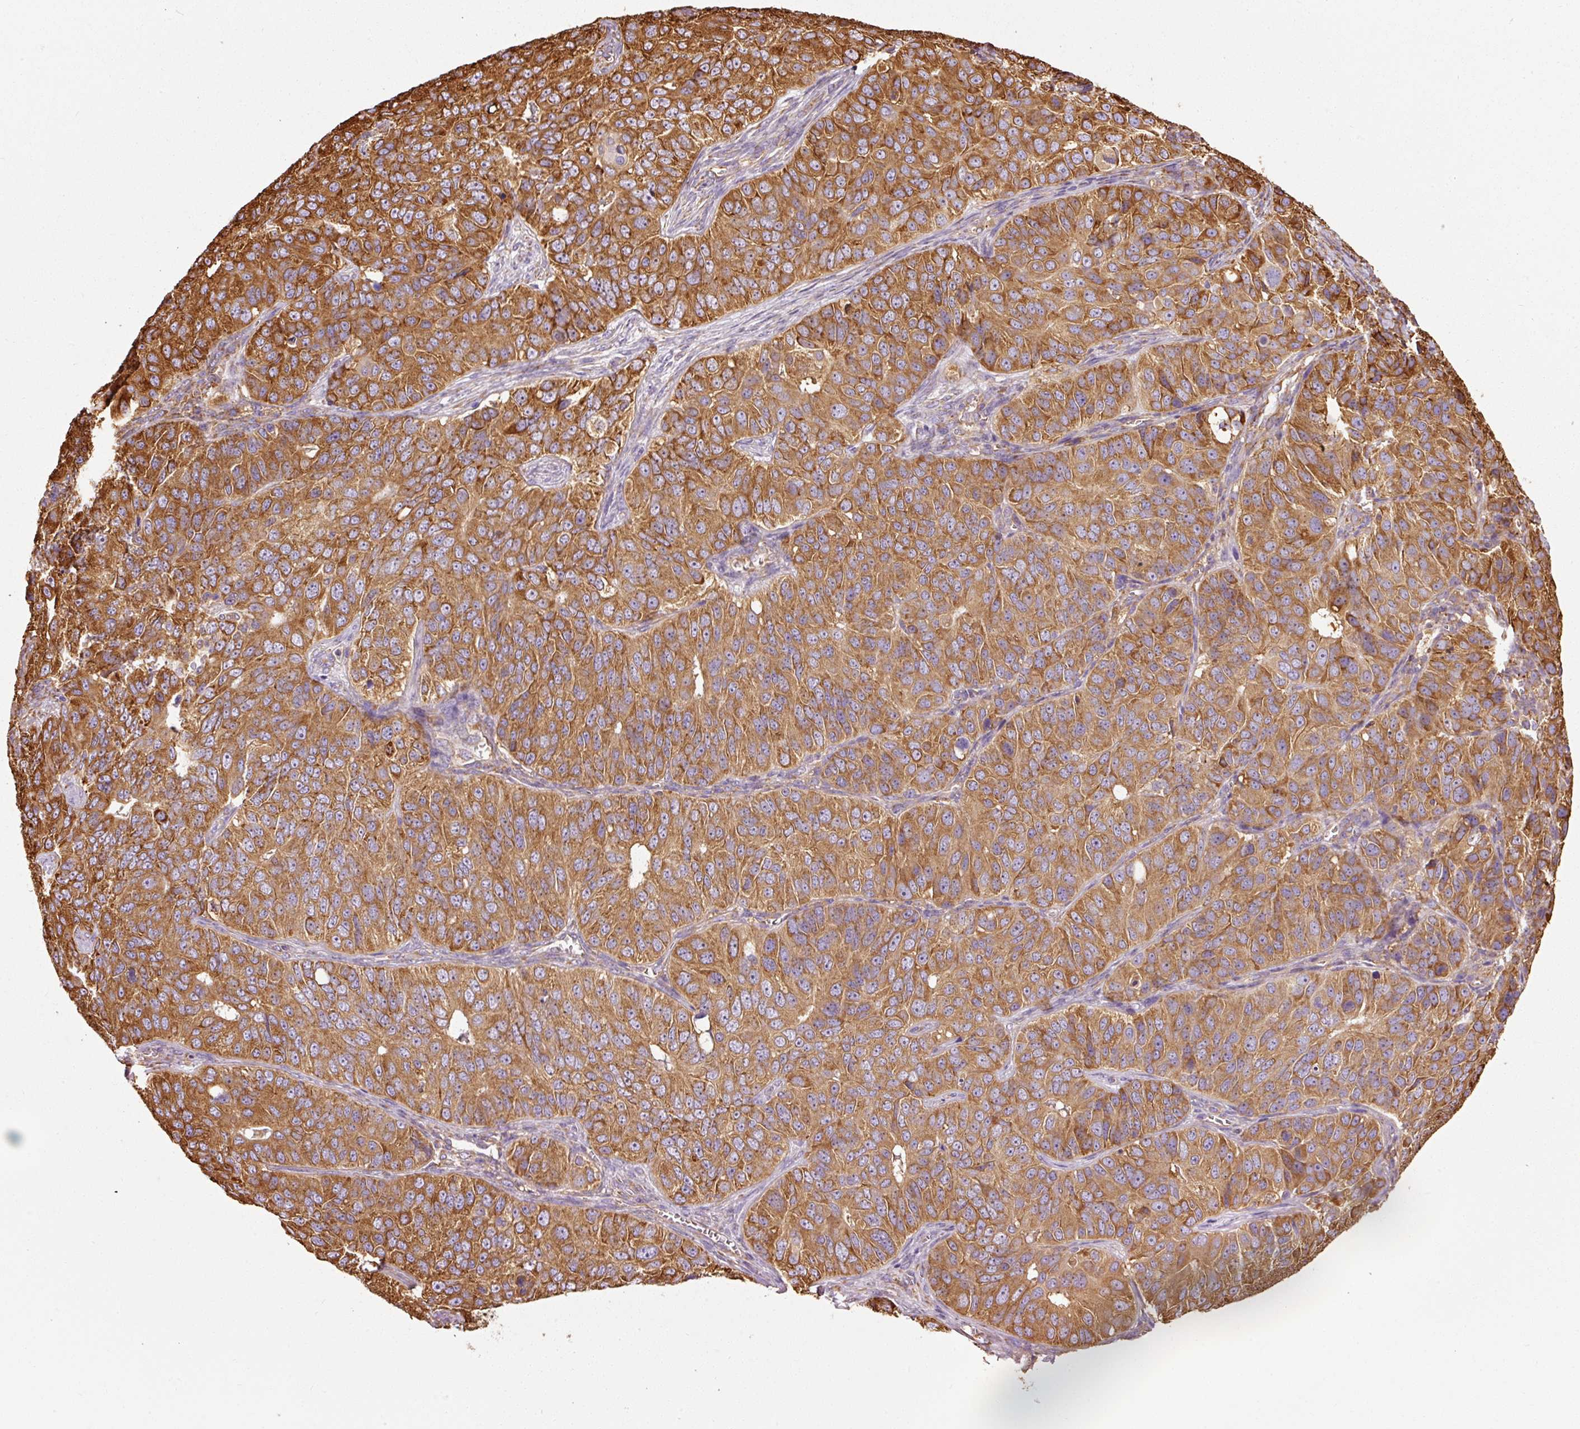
{"staining": {"intensity": "moderate", "quantity": ">75%", "location": "cytoplasmic/membranous"}, "tissue": "ovarian cancer", "cell_type": "Tumor cells", "image_type": "cancer", "snomed": [{"axis": "morphology", "description": "Carcinoma, endometroid"}, {"axis": "topography", "description": "Ovary"}], "caption": "Immunohistochemical staining of ovarian cancer (endometroid carcinoma) shows medium levels of moderate cytoplasmic/membranous staining in about >75% of tumor cells.", "gene": "KLC1", "patient": {"sex": "female", "age": 51}}